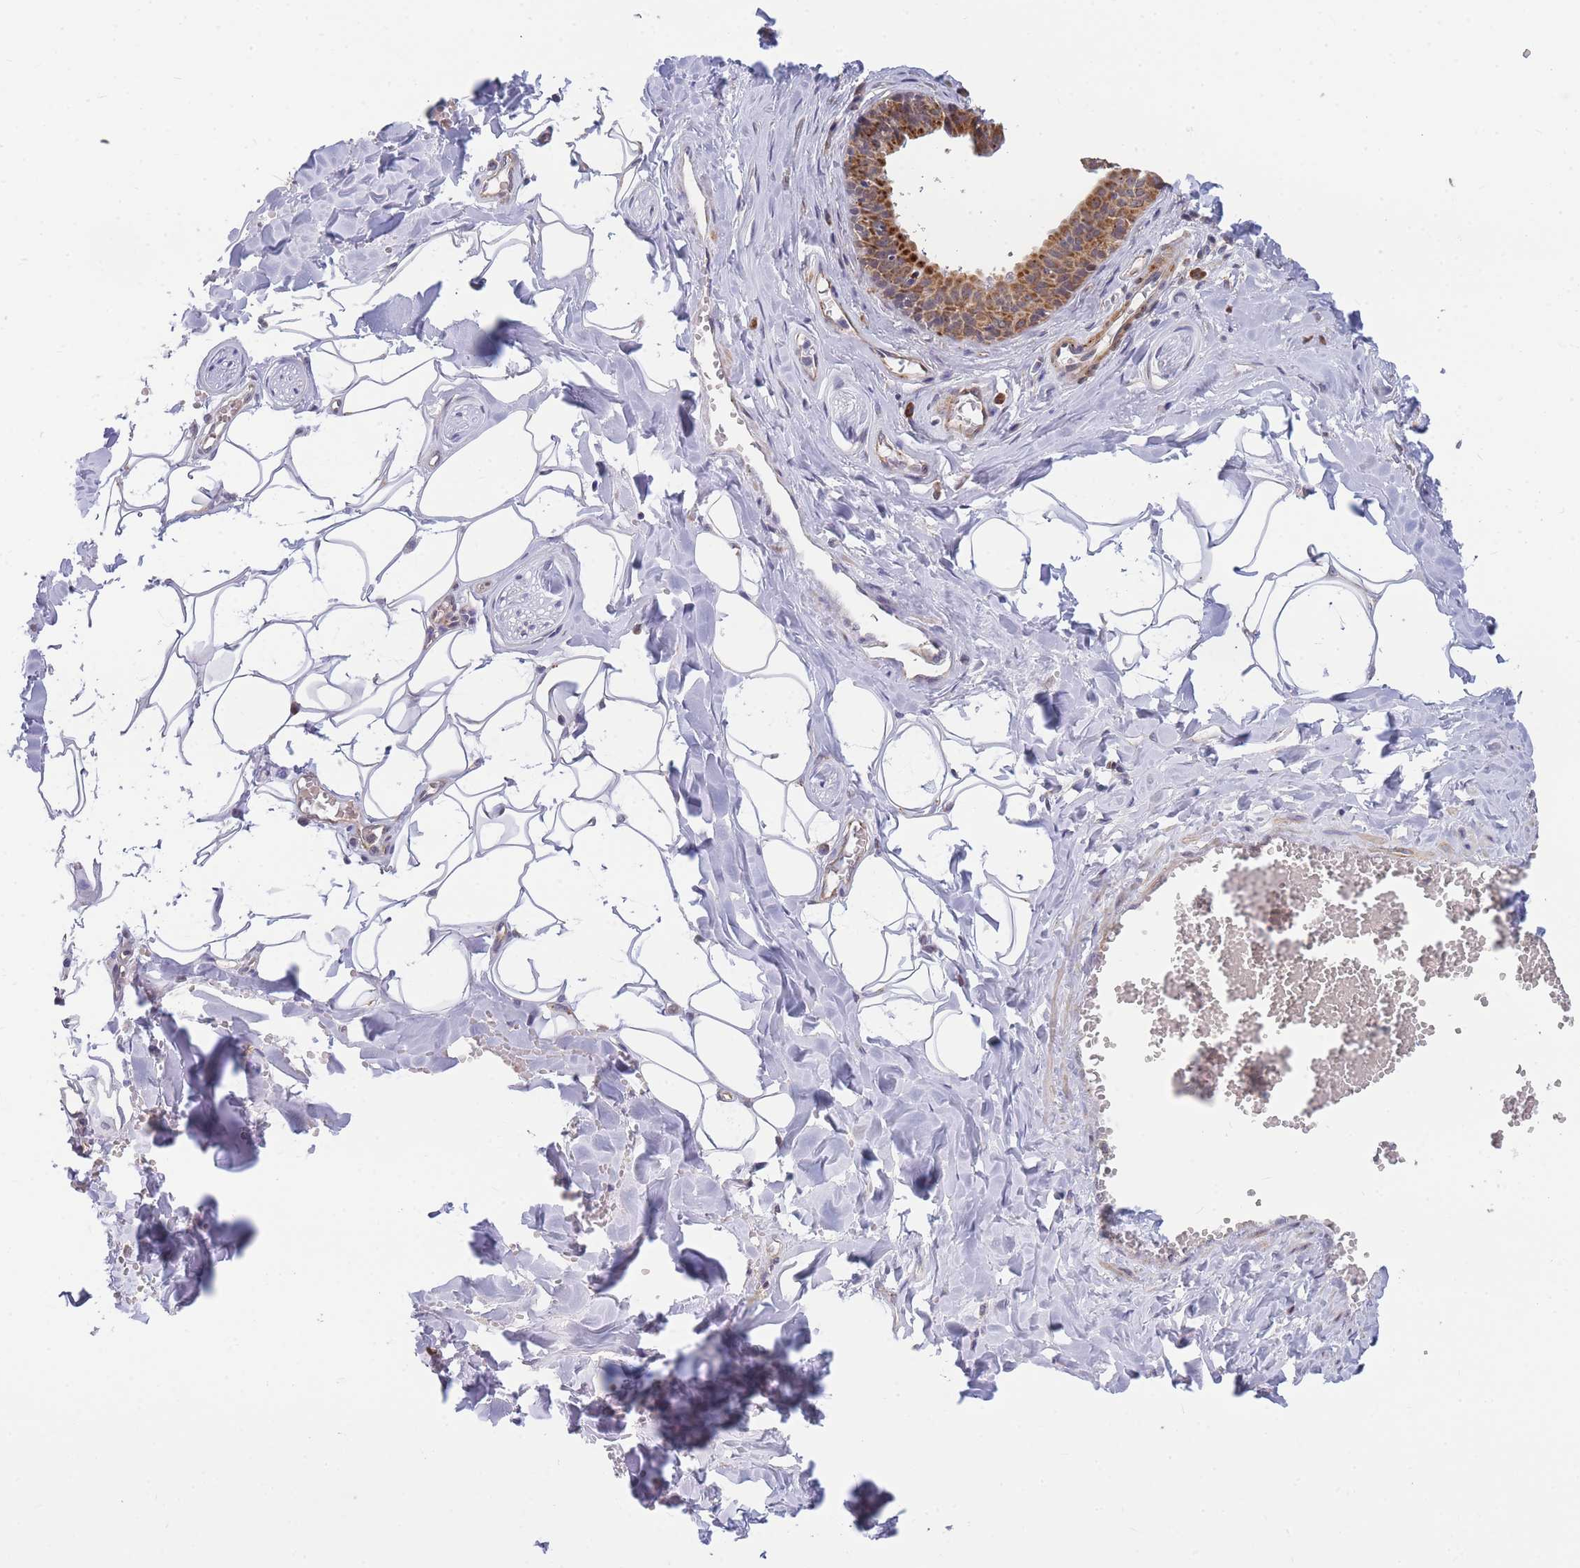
{"staining": {"intensity": "moderate", "quantity": ">75%", "location": "cytoplasmic/membranous"}, "tissue": "salivary gland", "cell_type": "Glandular cells", "image_type": "normal", "snomed": [{"axis": "morphology", "description": "Normal tissue, NOS"}, {"axis": "topography", "description": "Salivary gland"}], "caption": "IHC of normal human salivary gland exhibits medium levels of moderate cytoplasmic/membranous positivity in about >75% of glandular cells. The staining was performed using DAB (3,3'-diaminobenzidine) to visualize the protein expression in brown, while the nuclei were stained in blue with hematoxylin (Magnification: 20x).", "gene": "ENSG00000276345", "patient": {"sex": "male", "age": 62}}